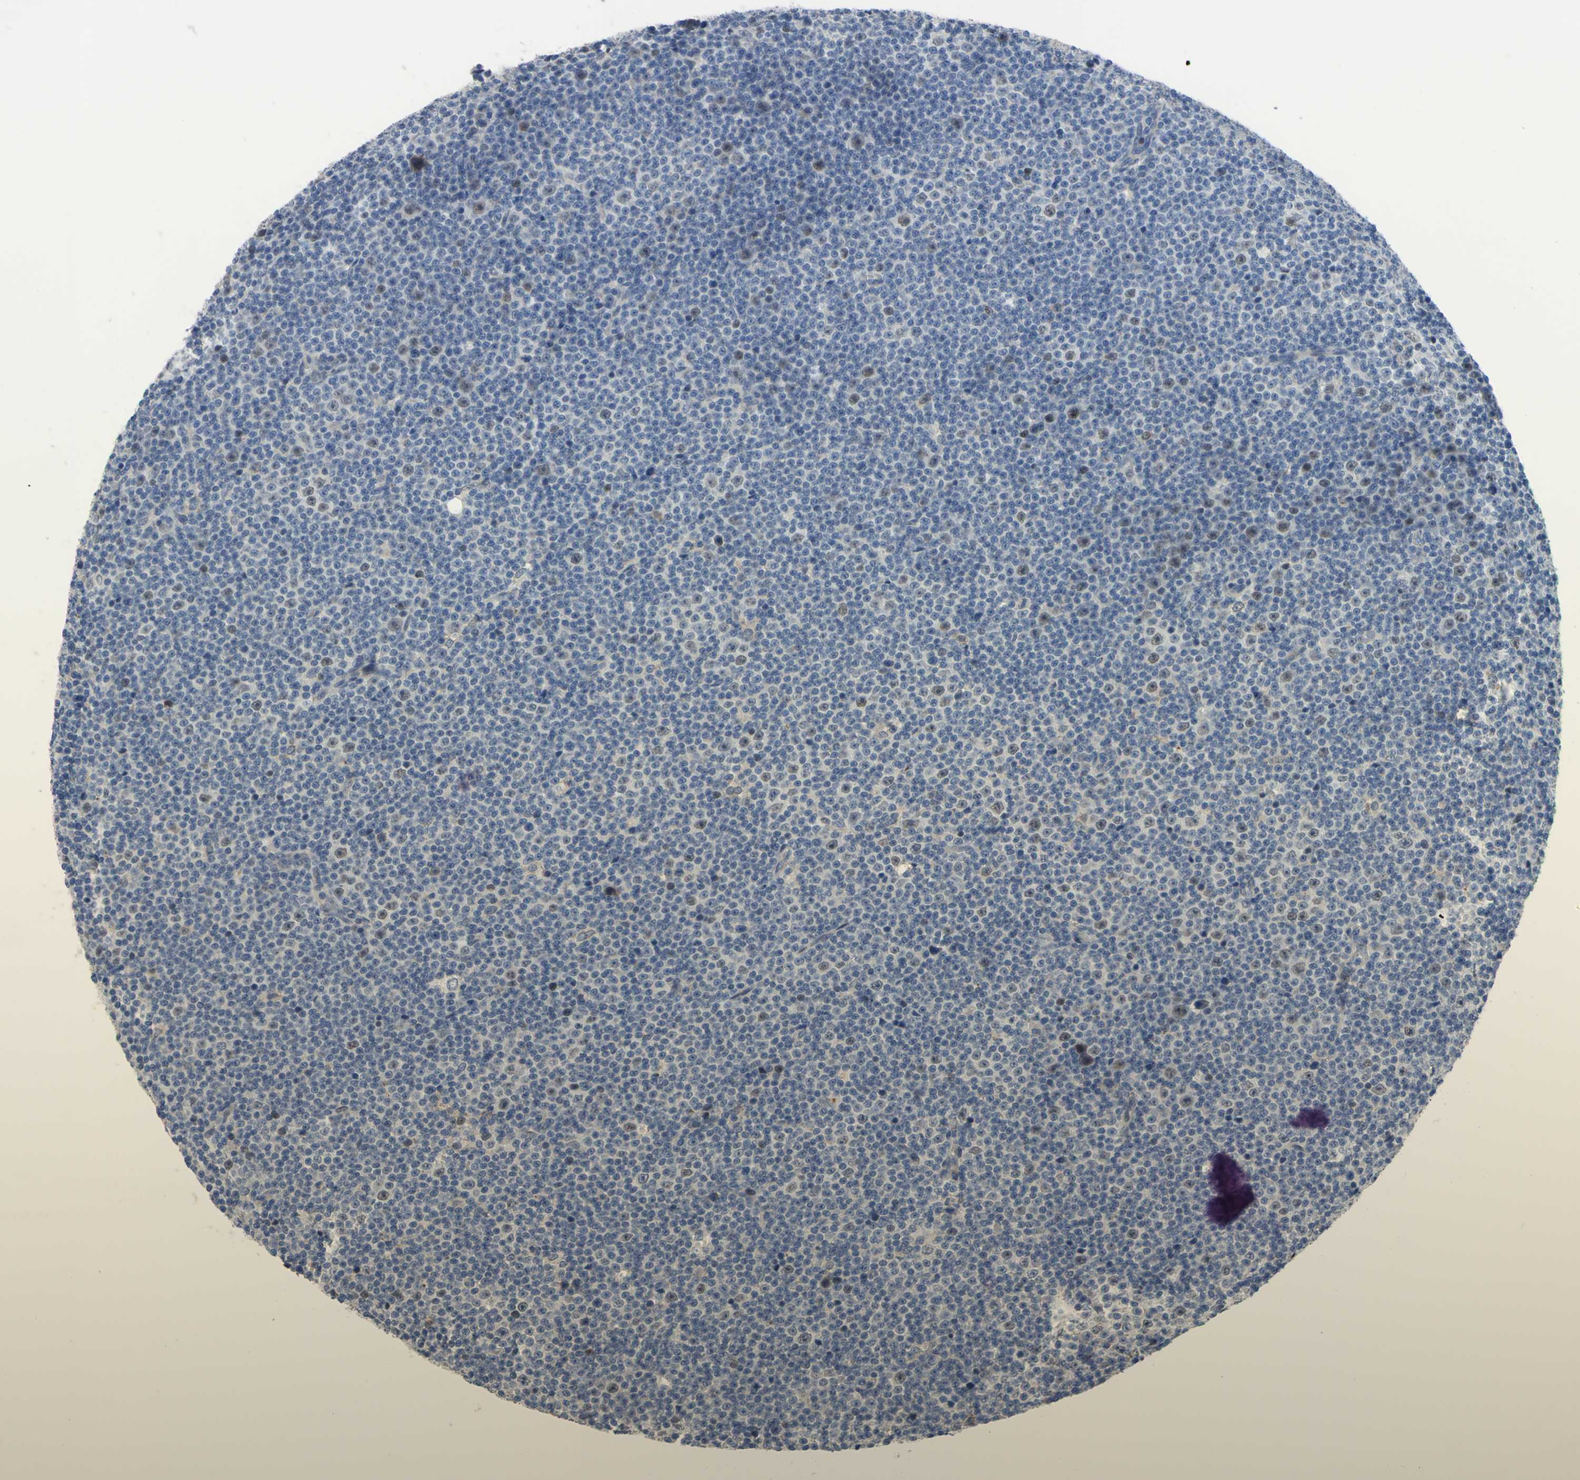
{"staining": {"intensity": "weak", "quantity": "<25%", "location": "nuclear"}, "tissue": "lymphoma", "cell_type": "Tumor cells", "image_type": "cancer", "snomed": [{"axis": "morphology", "description": "Malignant lymphoma, non-Hodgkin's type, Low grade"}, {"axis": "topography", "description": "Lymph node"}], "caption": "Immunohistochemical staining of human lymphoma demonstrates no significant expression in tumor cells.", "gene": "LHX9", "patient": {"sex": "female", "age": 67}}